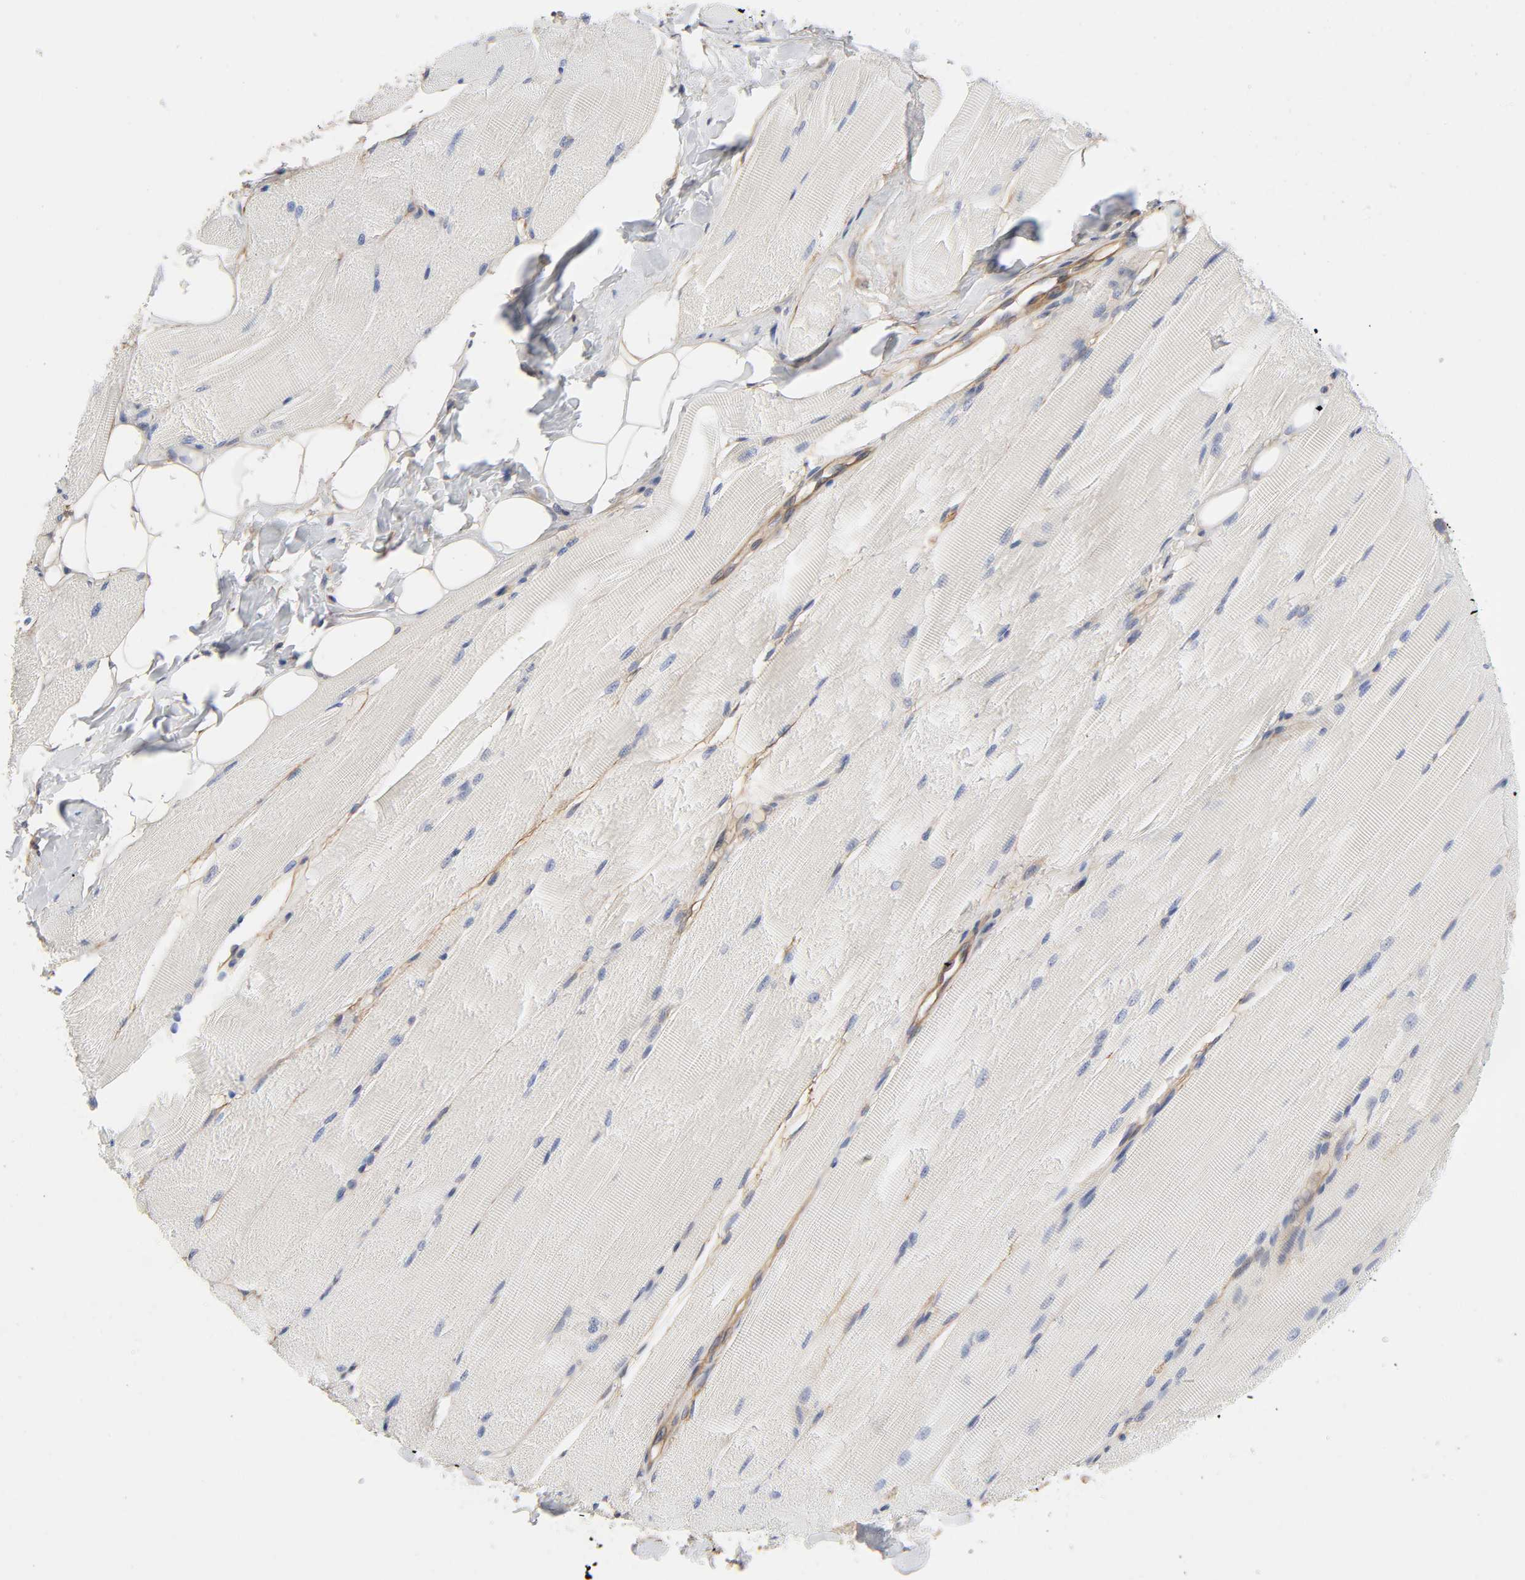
{"staining": {"intensity": "negative", "quantity": "none", "location": "none"}, "tissue": "skeletal muscle", "cell_type": "Myocytes", "image_type": "normal", "snomed": [{"axis": "morphology", "description": "Normal tissue, NOS"}, {"axis": "topography", "description": "Skeletal muscle"}, {"axis": "topography", "description": "Peripheral nerve tissue"}], "caption": "IHC of benign skeletal muscle exhibits no expression in myocytes. The staining was performed using DAB to visualize the protein expression in brown, while the nuclei were stained in blue with hematoxylin (Magnification: 20x).", "gene": "RAB13", "patient": {"sex": "female", "age": 84}}